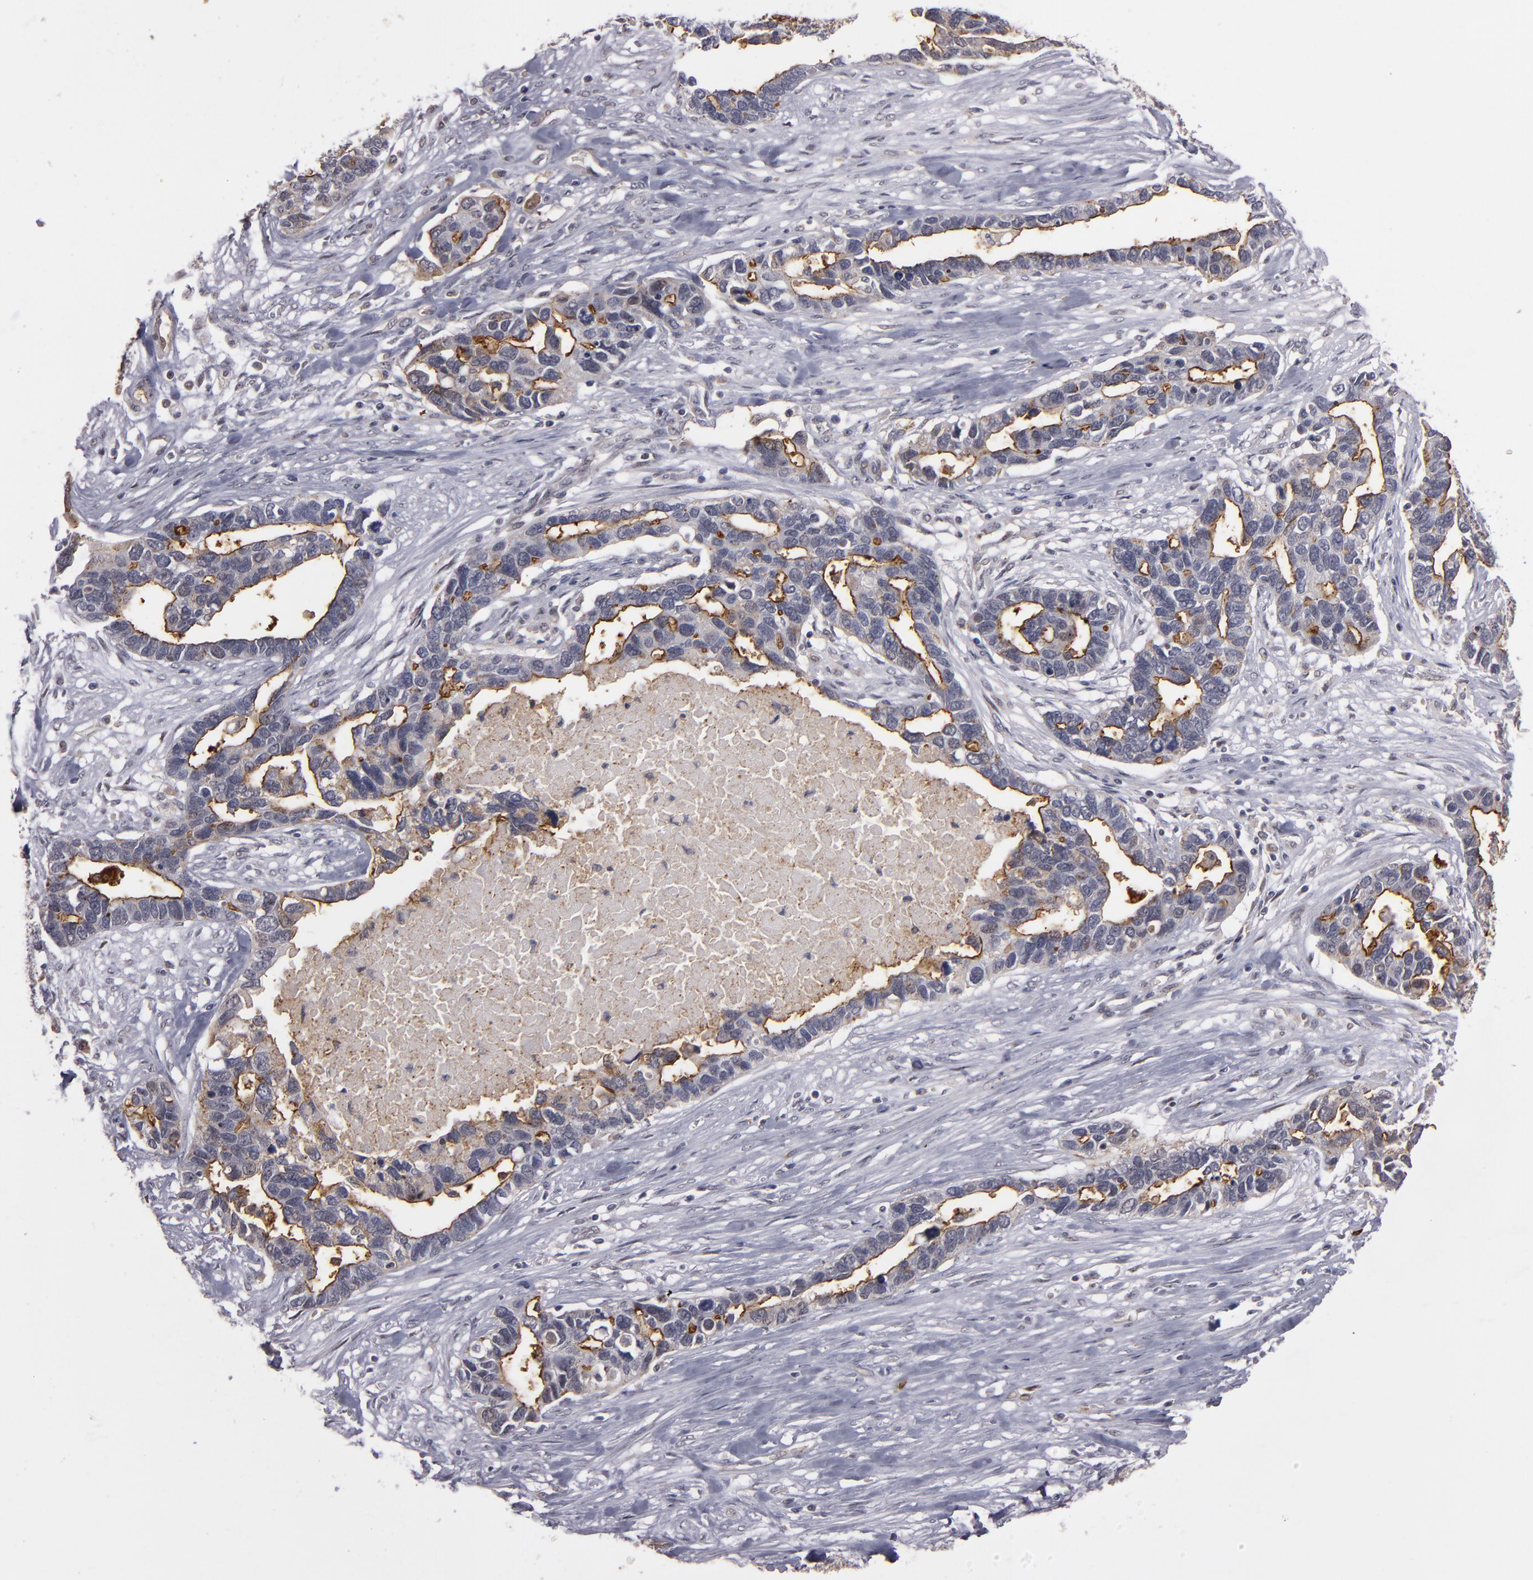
{"staining": {"intensity": "weak", "quantity": ">75%", "location": "nuclear"}, "tissue": "ovarian cancer", "cell_type": "Tumor cells", "image_type": "cancer", "snomed": [{"axis": "morphology", "description": "Cystadenocarcinoma, serous, NOS"}, {"axis": "topography", "description": "Ovary"}], "caption": "Weak nuclear staining for a protein is identified in approximately >75% of tumor cells of ovarian serous cystadenocarcinoma using IHC.", "gene": "STX3", "patient": {"sex": "female", "age": 54}}